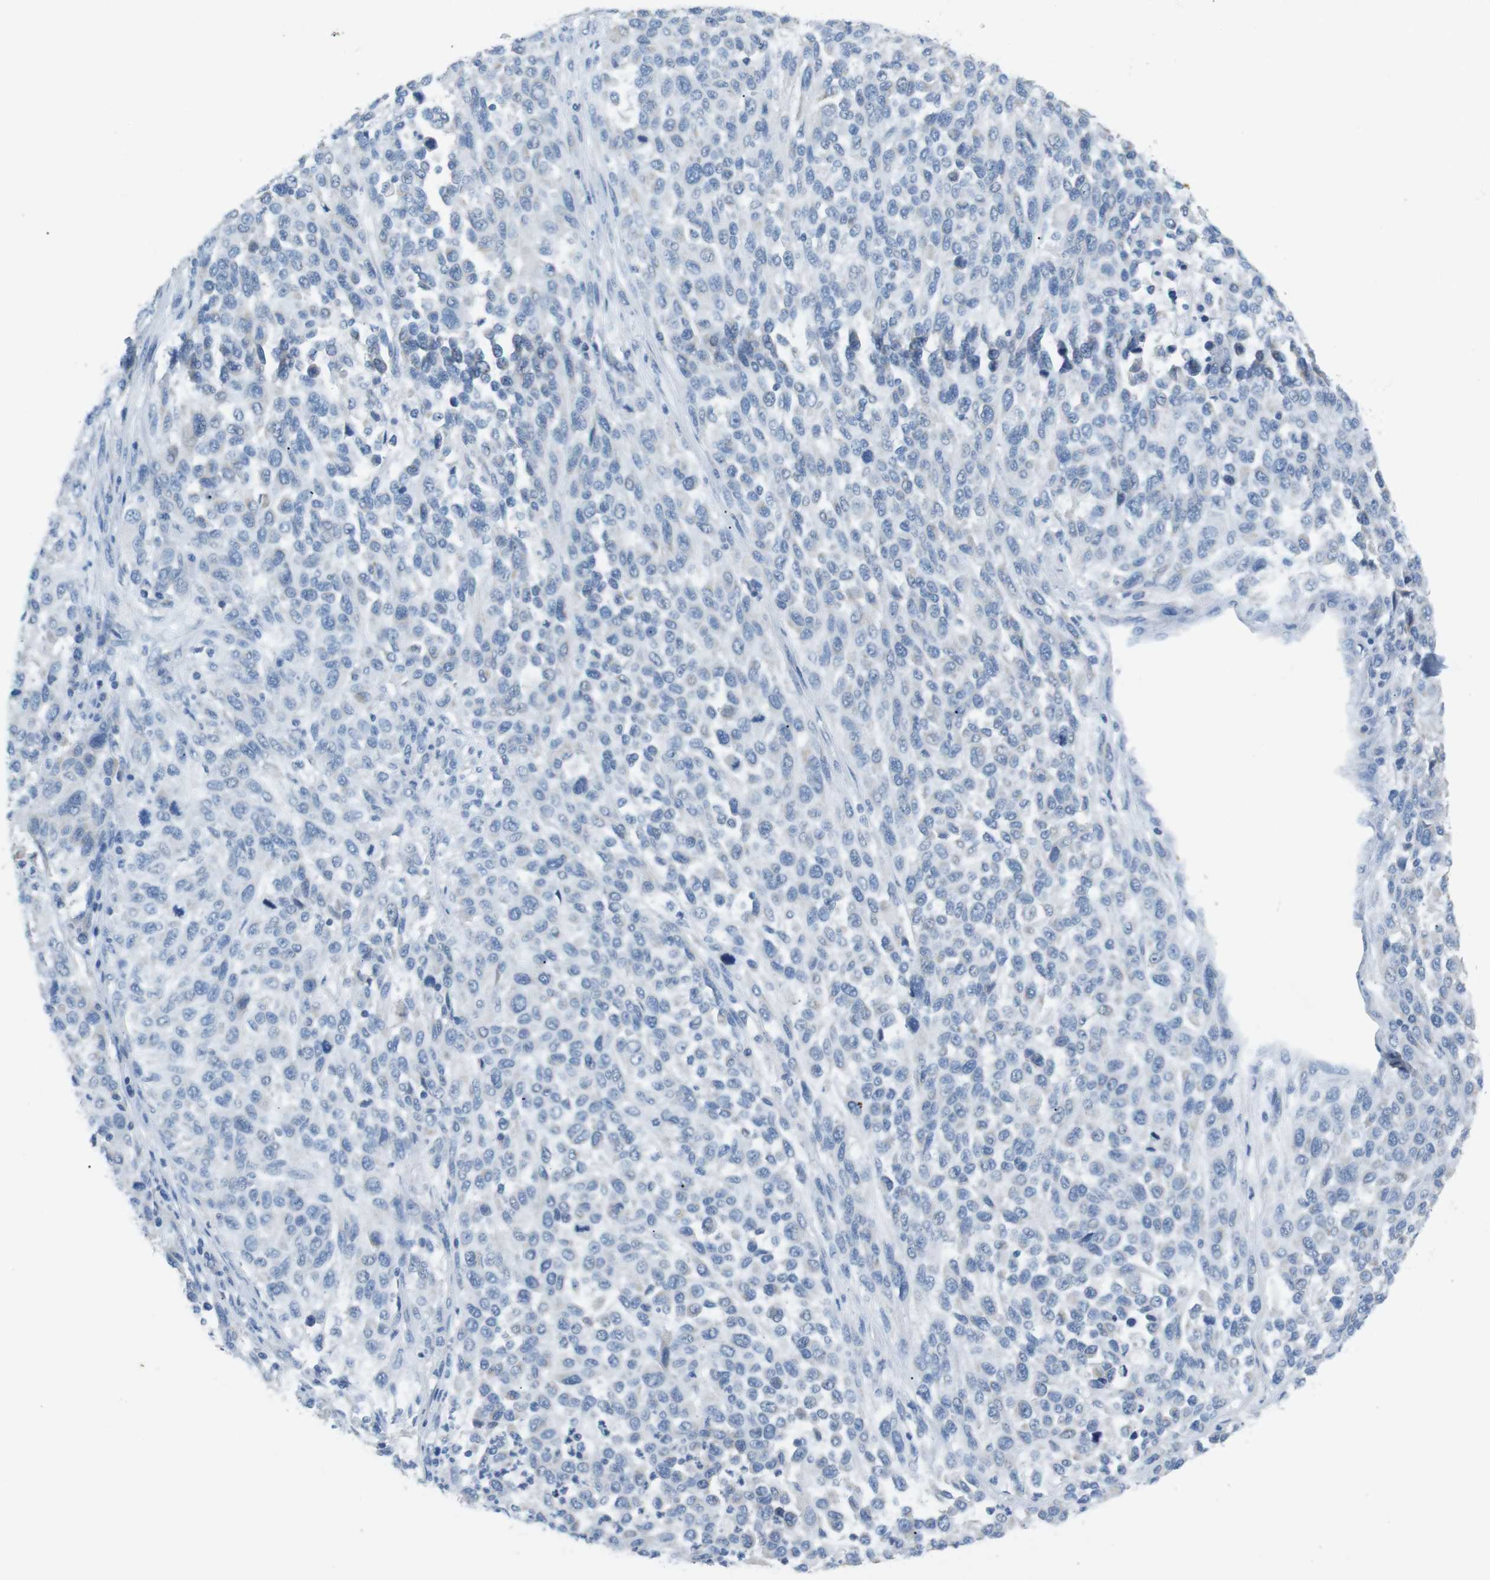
{"staining": {"intensity": "negative", "quantity": "none", "location": "none"}, "tissue": "melanoma", "cell_type": "Tumor cells", "image_type": "cancer", "snomed": [{"axis": "morphology", "description": "Malignant melanoma, Metastatic site"}, {"axis": "topography", "description": "Lymph node"}], "caption": "Human melanoma stained for a protein using IHC displays no positivity in tumor cells.", "gene": "SALL4", "patient": {"sex": "male", "age": 61}}